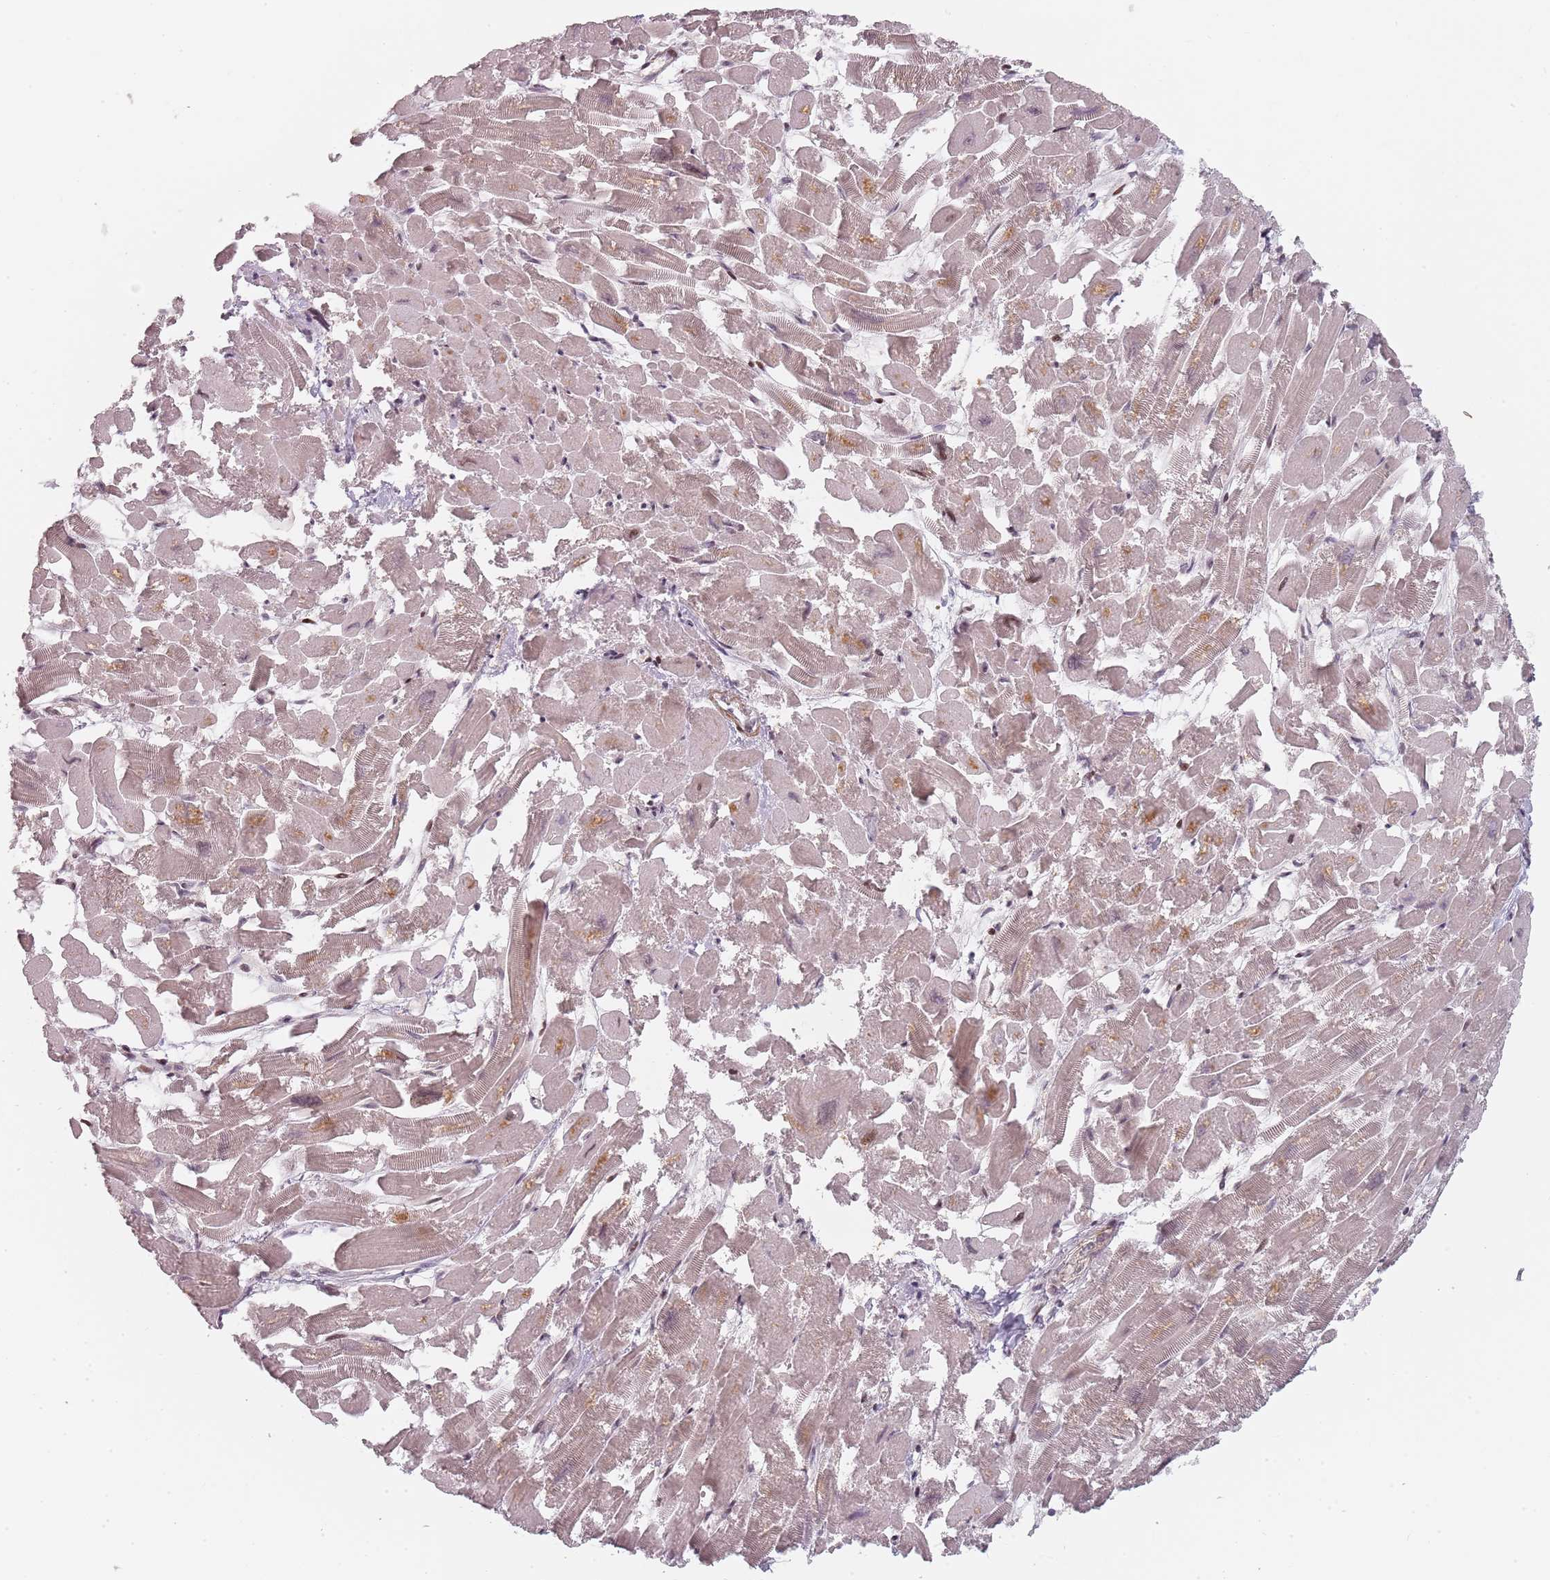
{"staining": {"intensity": "negative", "quantity": "none", "location": "none"}, "tissue": "heart muscle", "cell_type": "Cardiomyocytes", "image_type": "normal", "snomed": [{"axis": "morphology", "description": "Normal tissue, NOS"}, {"axis": "topography", "description": "Heart"}], "caption": "High power microscopy photomicrograph of an immunohistochemistry (IHC) micrograph of benign heart muscle, revealing no significant staining in cardiomyocytes.", "gene": "RPS6KA2", "patient": {"sex": "male", "age": 54}}